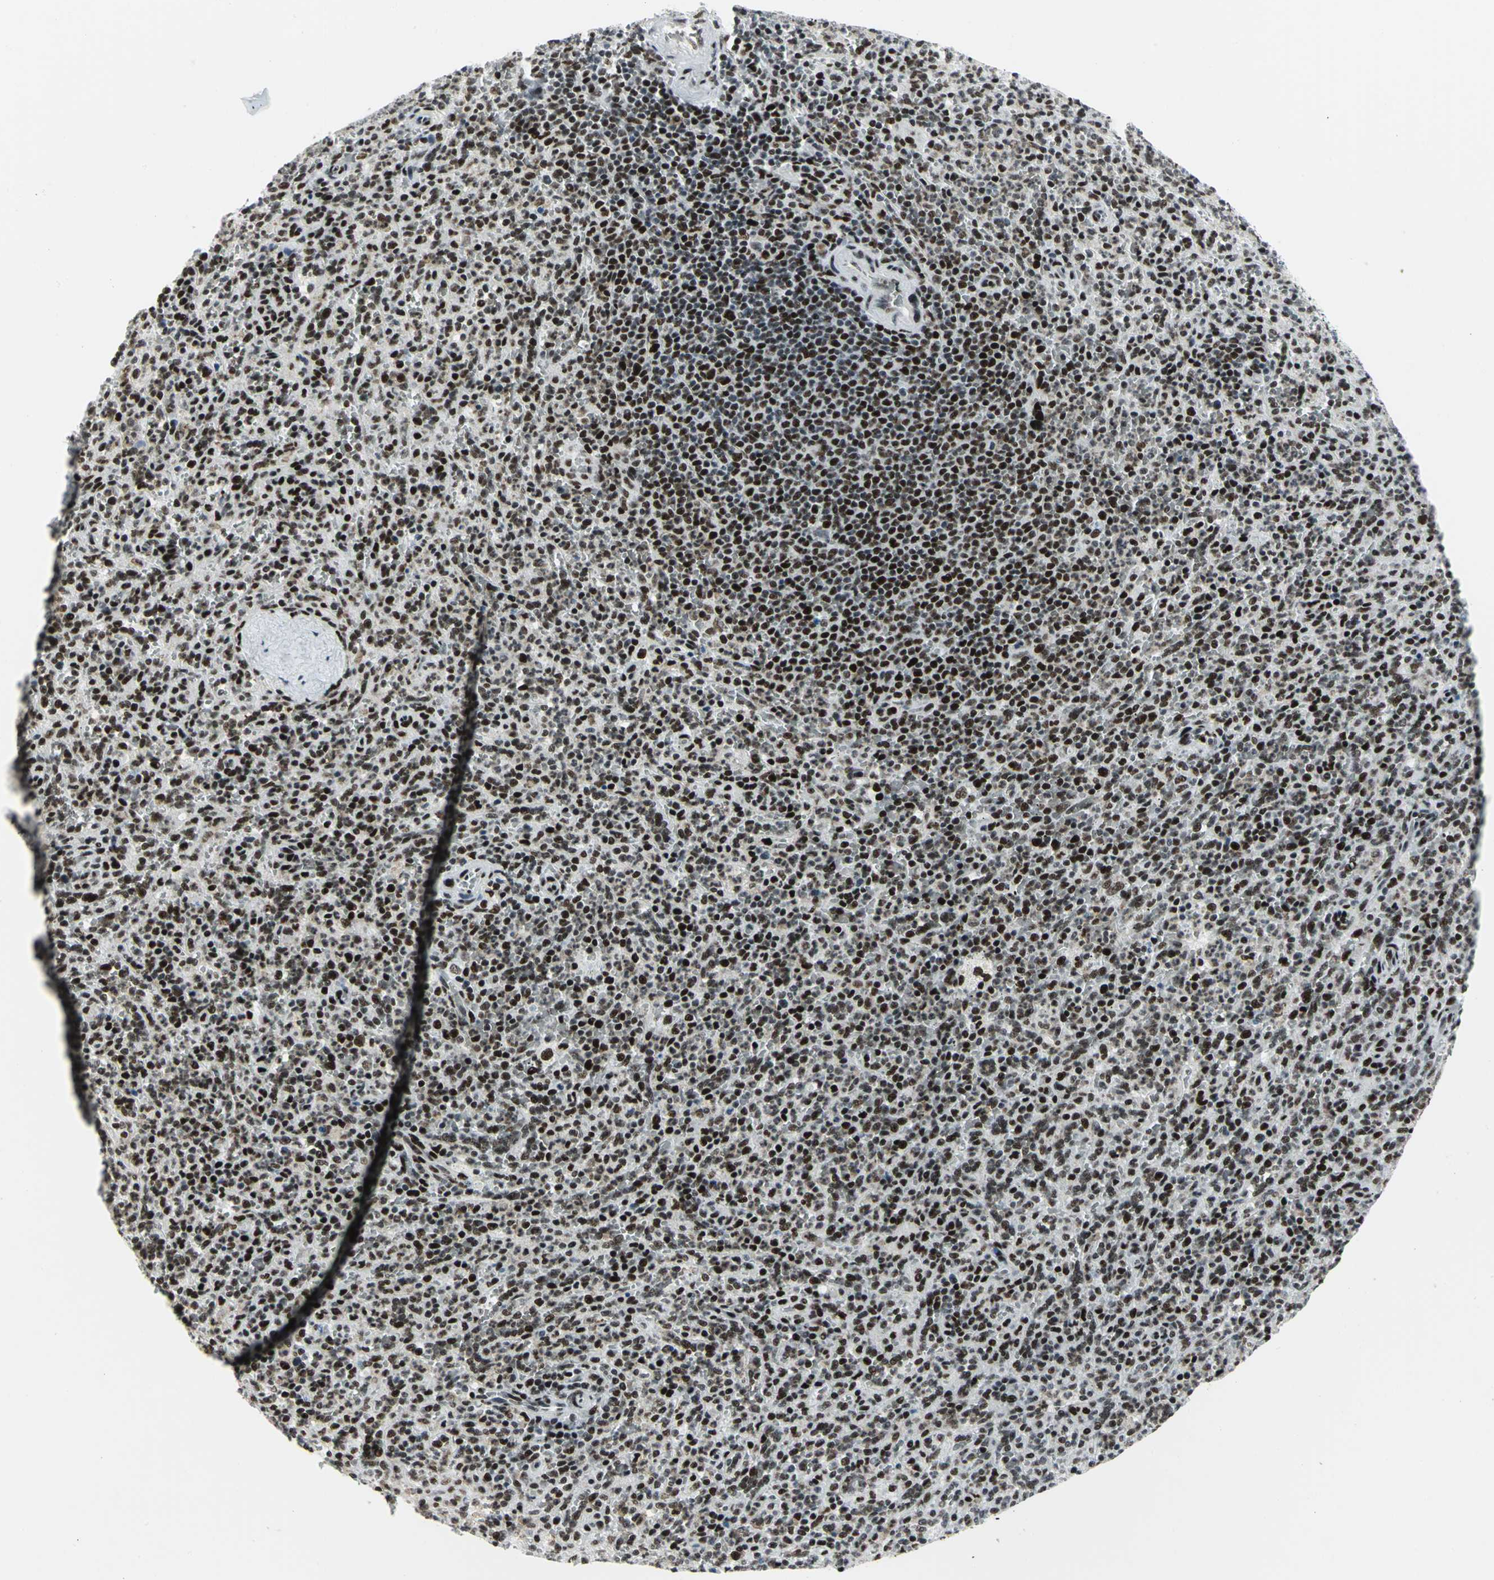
{"staining": {"intensity": "strong", "quantity": ">75%", "location": "nuclear"}, "tissue": "spleen", "cell_type": "Cells in red pulp", "image_type": "normal", "snomed": [{"axis": "morphology", "description": "Normal tissue, NOS"}, {"axis": "topography", "description": "Spleen"}], "caption": "Protein expression by IHC shows strong nuclear staining in approximately >75% of cells in red pulp in benign spleen.", "gene": "SMARCA4", "patient": {"sex": "male", "age": 36}}